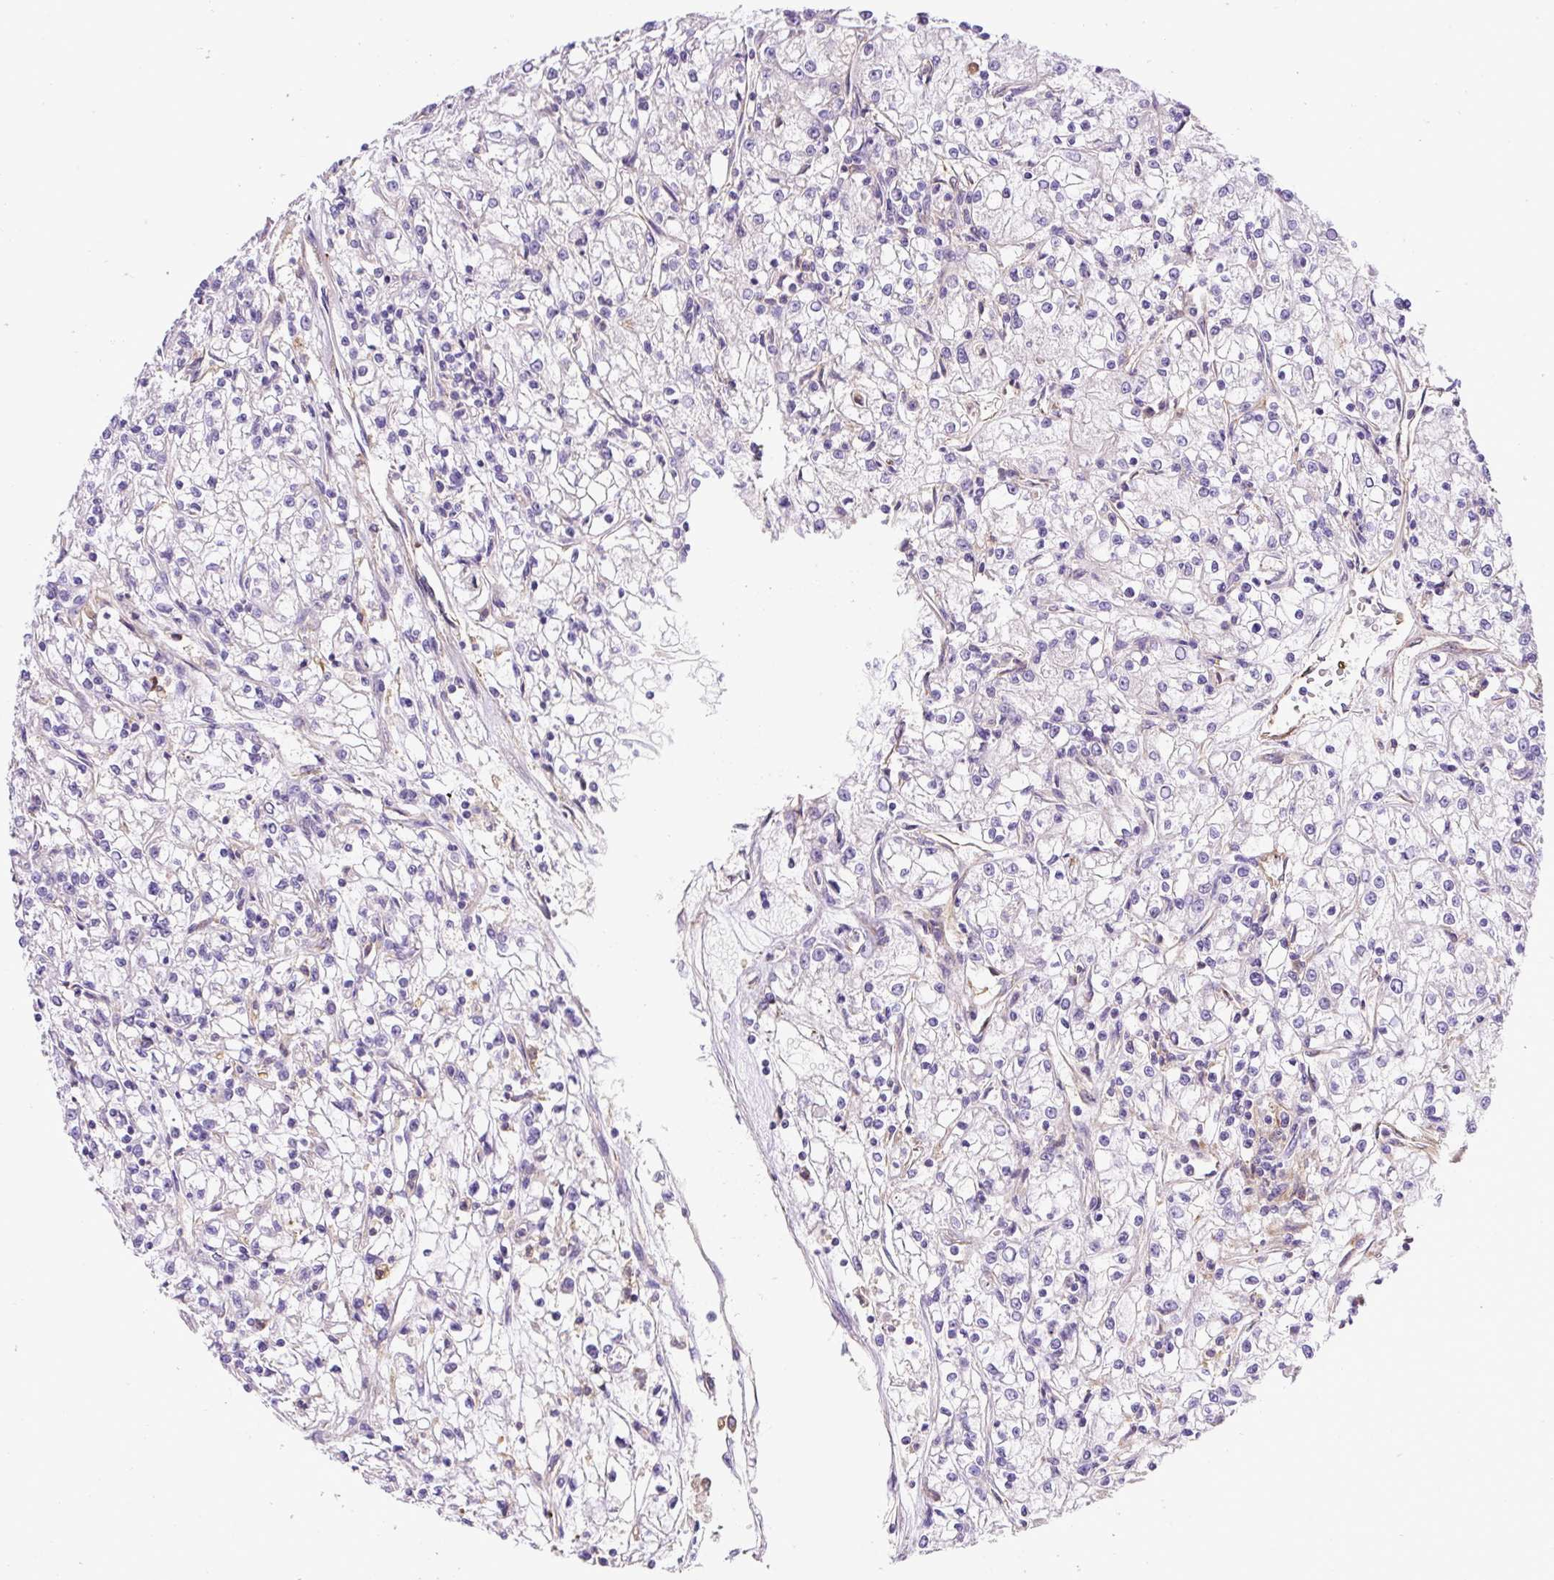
{"staining": {"intensity": "negative", "quantity": "none", "location": "none"}, "tissue": "renal cancer", "cell_type": "Tumor cells", "image_type": "cancer", "snomed": [{"axis": "morphology", "description": "Adenocarcinoma, NOS"}, {"axis": "topography", "description": "Kidney"}], "caption": "High power microscopy photomicrograph of an immunohistochemistry image of renal cancer, revealing no significant expression in tumor cells.", "gene": "DCTN1", "patient": {"sex": "female", "age": 59}}